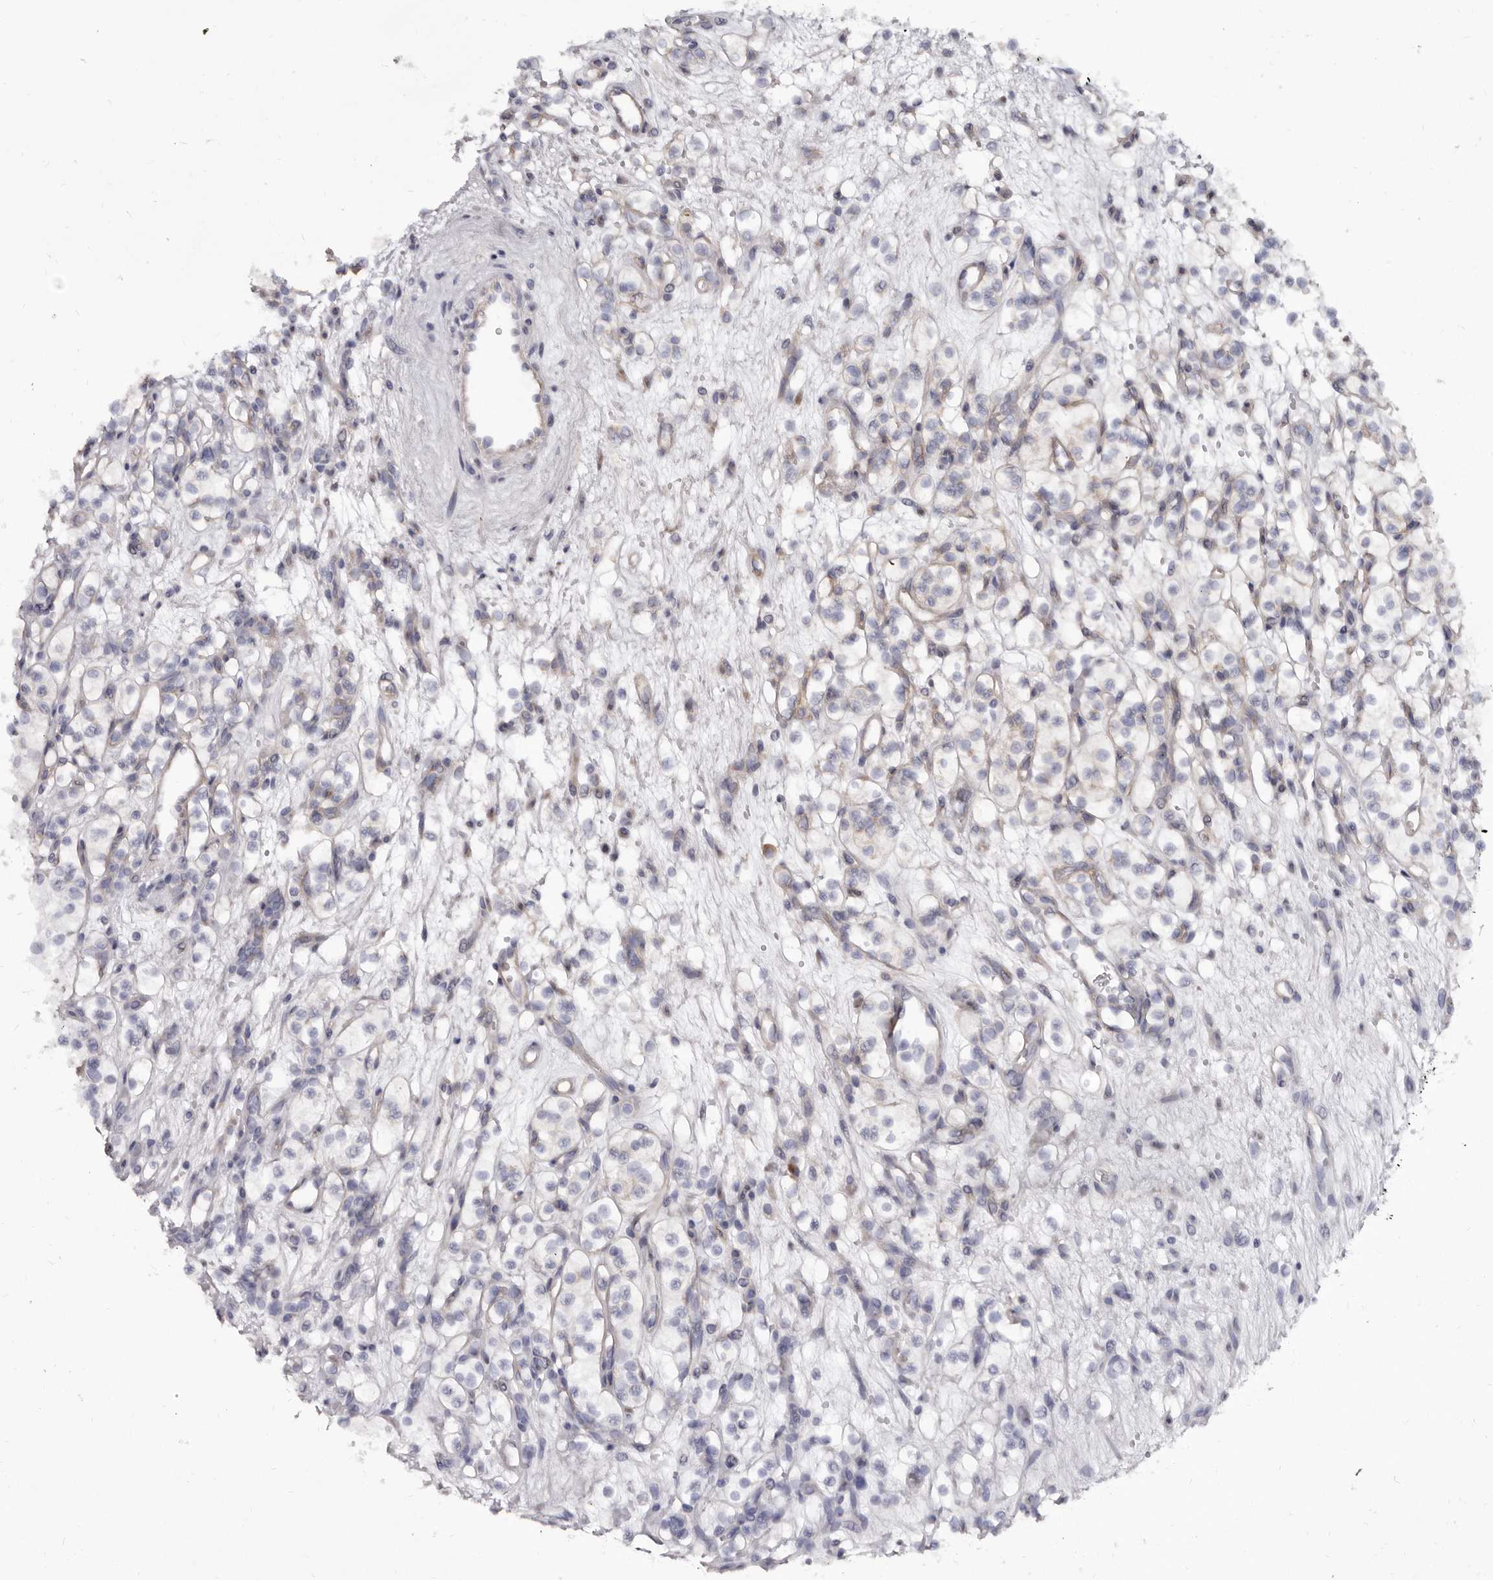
{"staining": {"intensity": "negative", "quantity": "none", "location": "none"}, "tissue": "renal cancer", "cell_type": "Tumor cells", "image_type": "cancer", "snomed": [{"axis": "morphology", "description": "Adenocarcinoma, NOS"}, {"axis": "topography", "description": "Kidney"}], "caption": "Immunohistochemistry image of renal cancer (adenocarcinoma) stained for a protein (brown), which demonstrates no expression in tumor cells.", "gene": "ASIC5", "patient": {"sex": "female", "age": 57}}